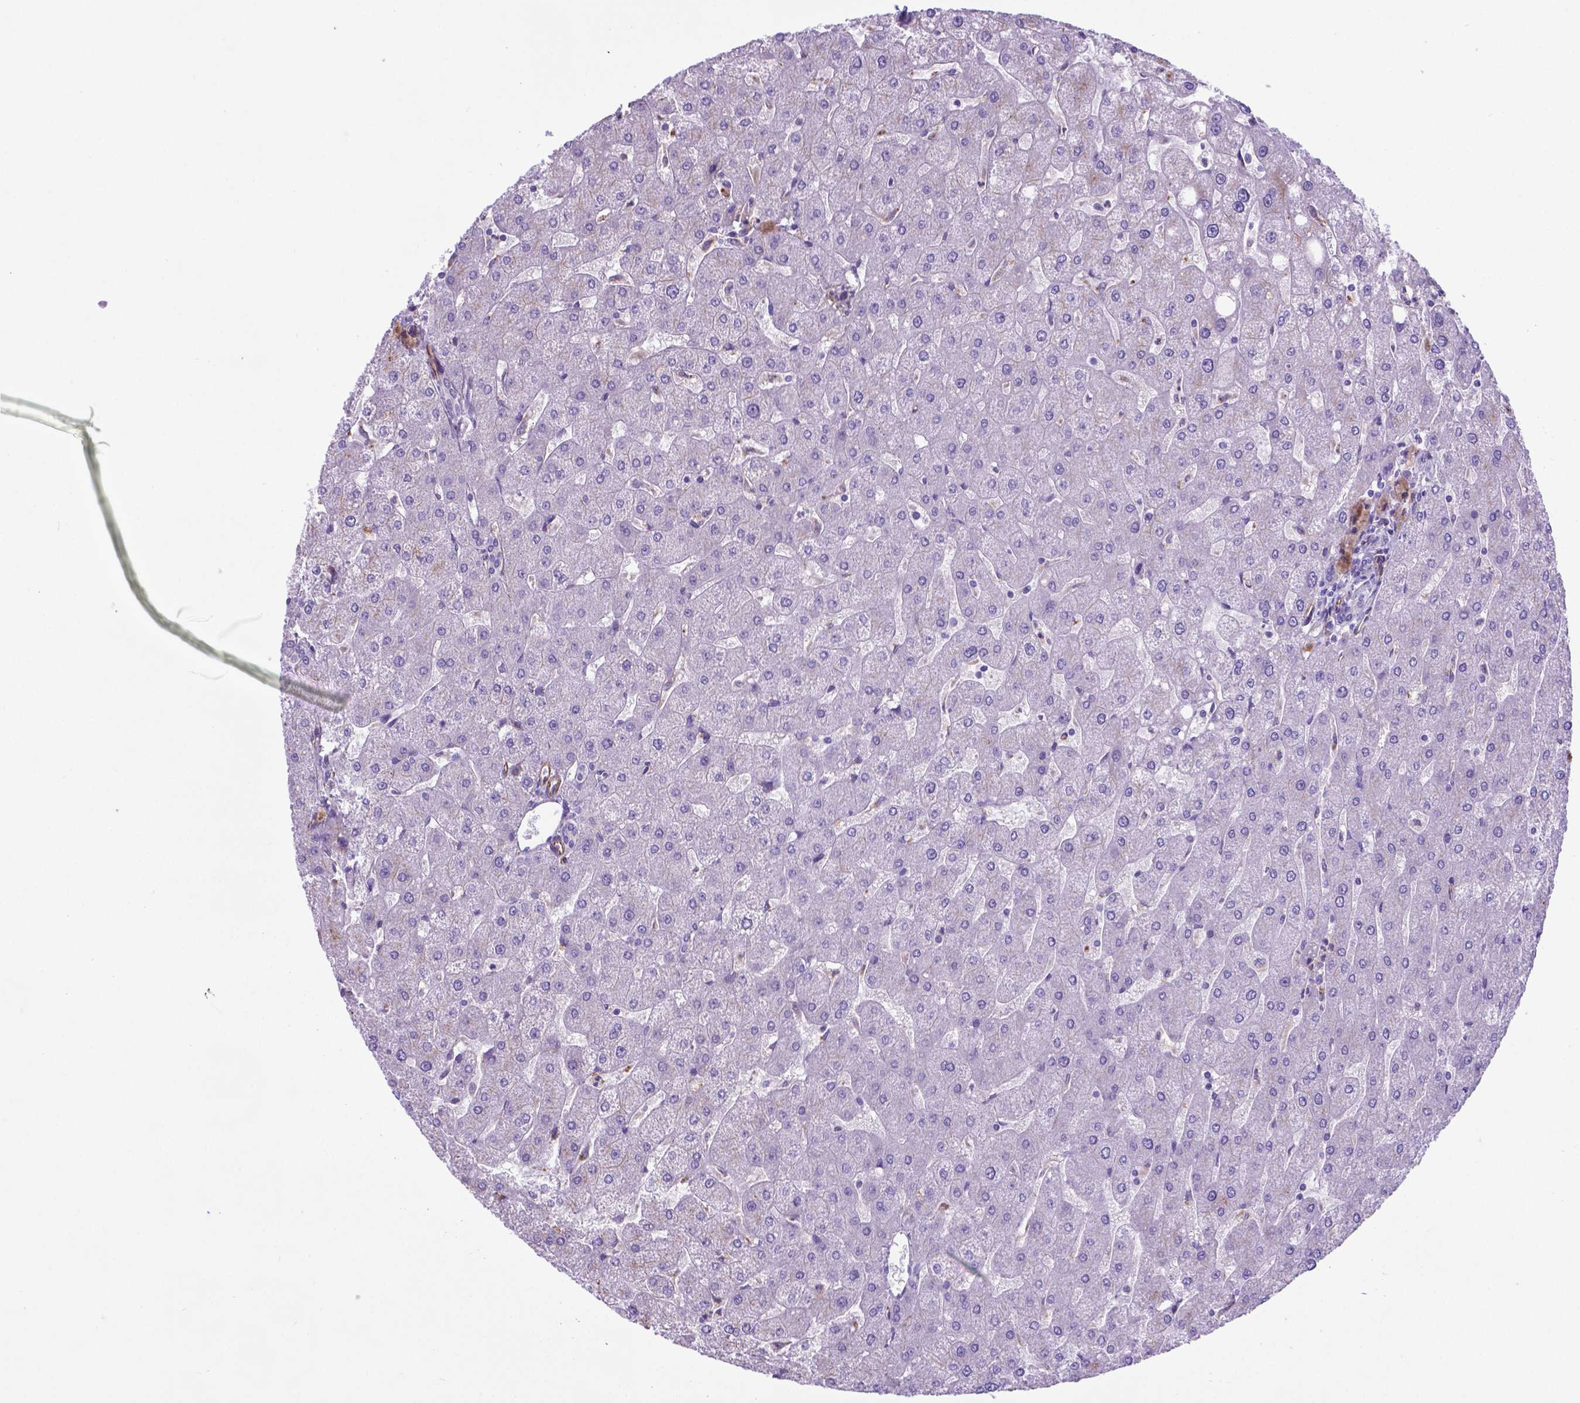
{"staining": {"intensity": "negative", "quantity": "none", "location": "none"}, "tissue": "liver", "cell_type": "Cholangiocytes", "image_type": "normal", "snomed": [{"axis": "morphology", "description": "Normal tissue, NOS"}, {"axis": "topography", "description": "Liver"}], "caption": "Cholangiocytes are negative for protein expression in unremarkable human liver. Brightfield microscopy of immunohistochemistry (IHC) stained with DAB (brown) and hematoxylin (blue), captured at high magnification.", "gene": "LZTR1", "patient": {"sex": "male", "age": 67}}